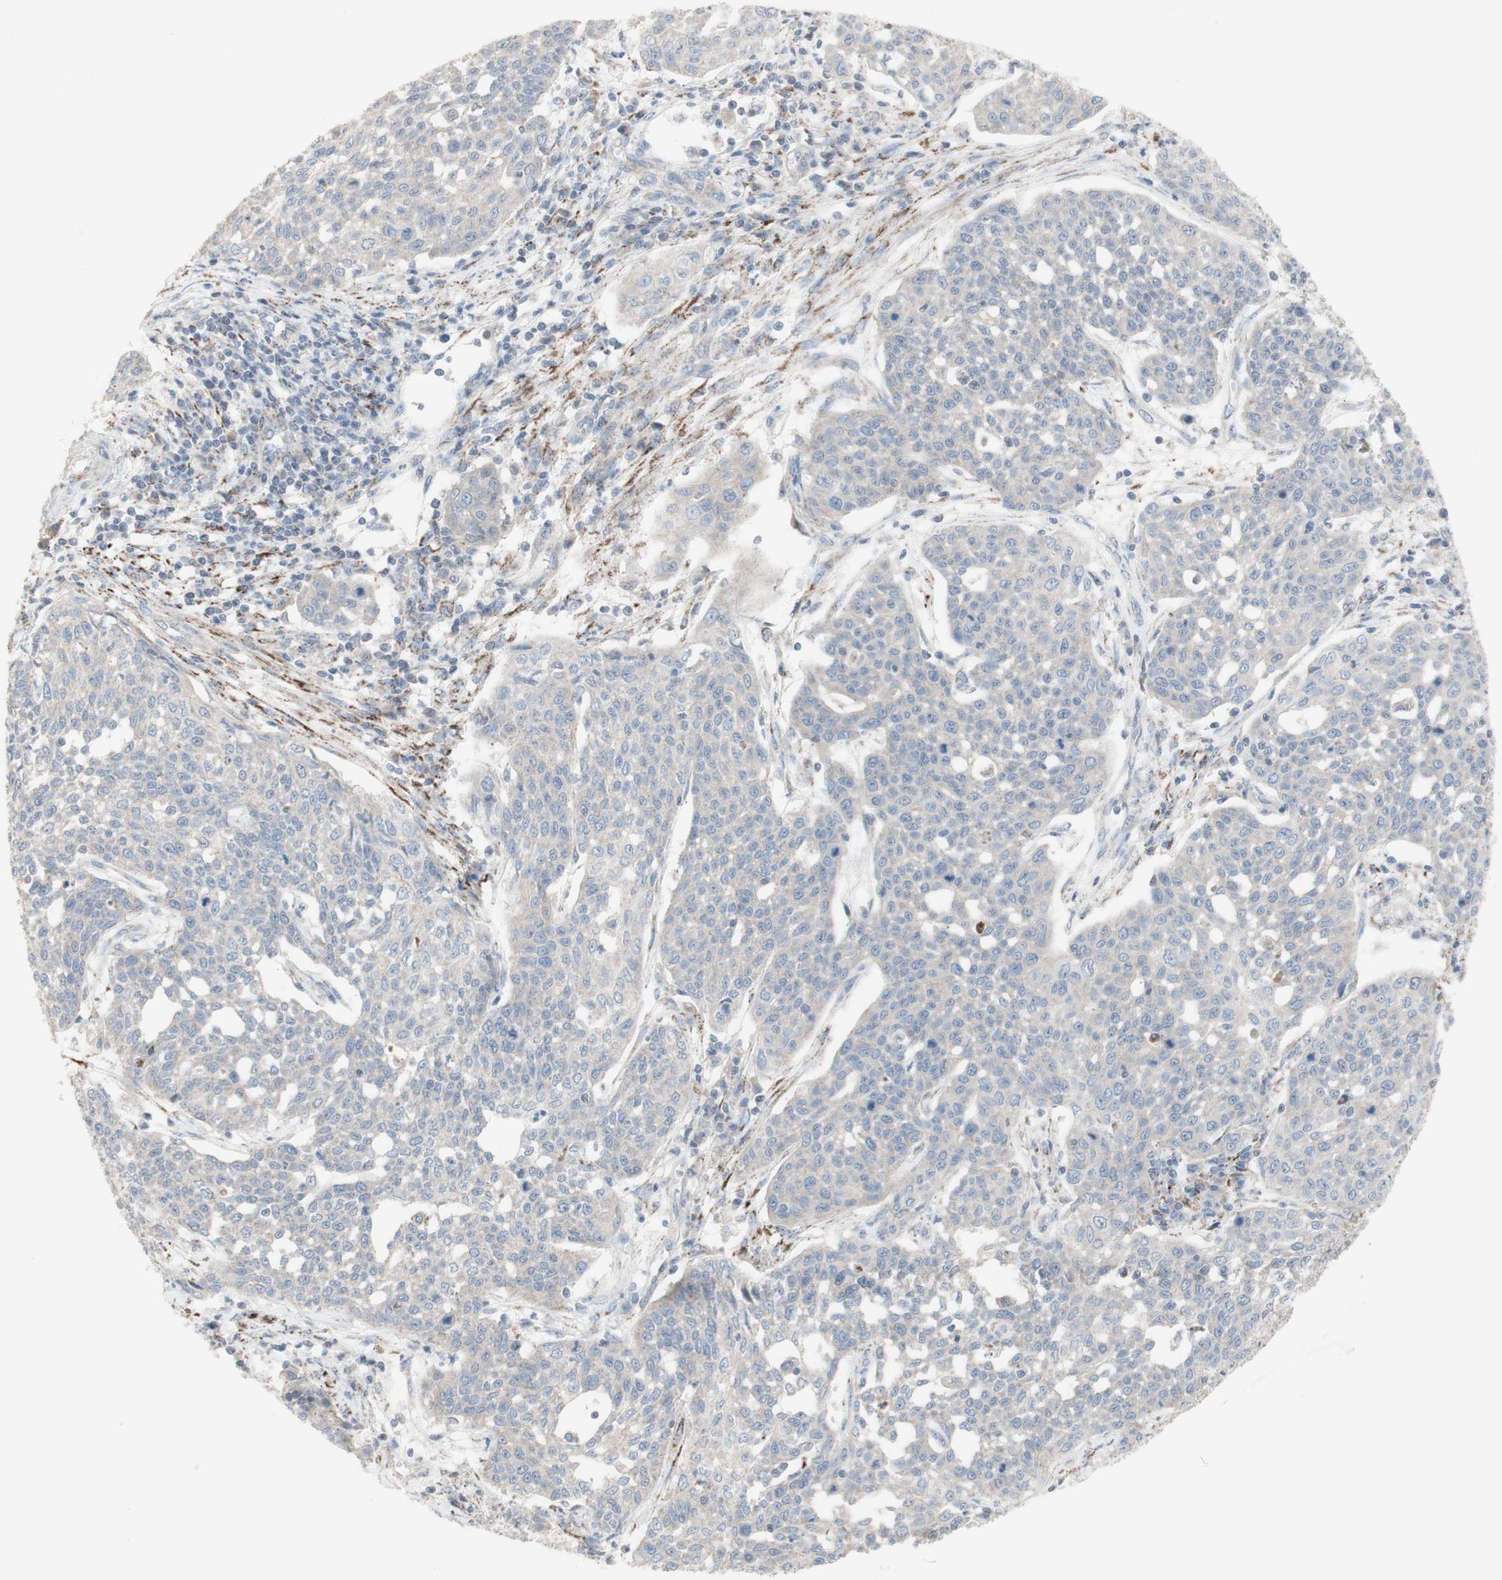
{"staining": {"intensity": "weak", "quantity": "<25%", "location": "cytoplasmic/membranous"}, "tissue": "cervical cancer", "cell_type": "Tumor cells", "image_type": "cancer", "snomed": [{"axis": "morphology", "description": "Squamous cell carcinoma, NOS"}, {"axis": "topography", "description": "Cervix"}], "caption": "A micrograph of squamous cell carcinoma (cervical) stained for a protein reveals no brown staining in tumor cells. (Stains: DAB (3,3'-diaminobenzidine) immunohistochemistry with hematoxylin counter stain, Microscopy: brightfield microscopy at high magnification).", "gene": "CNTNAP1", "patient": {"sex": "female", "age": 34}}